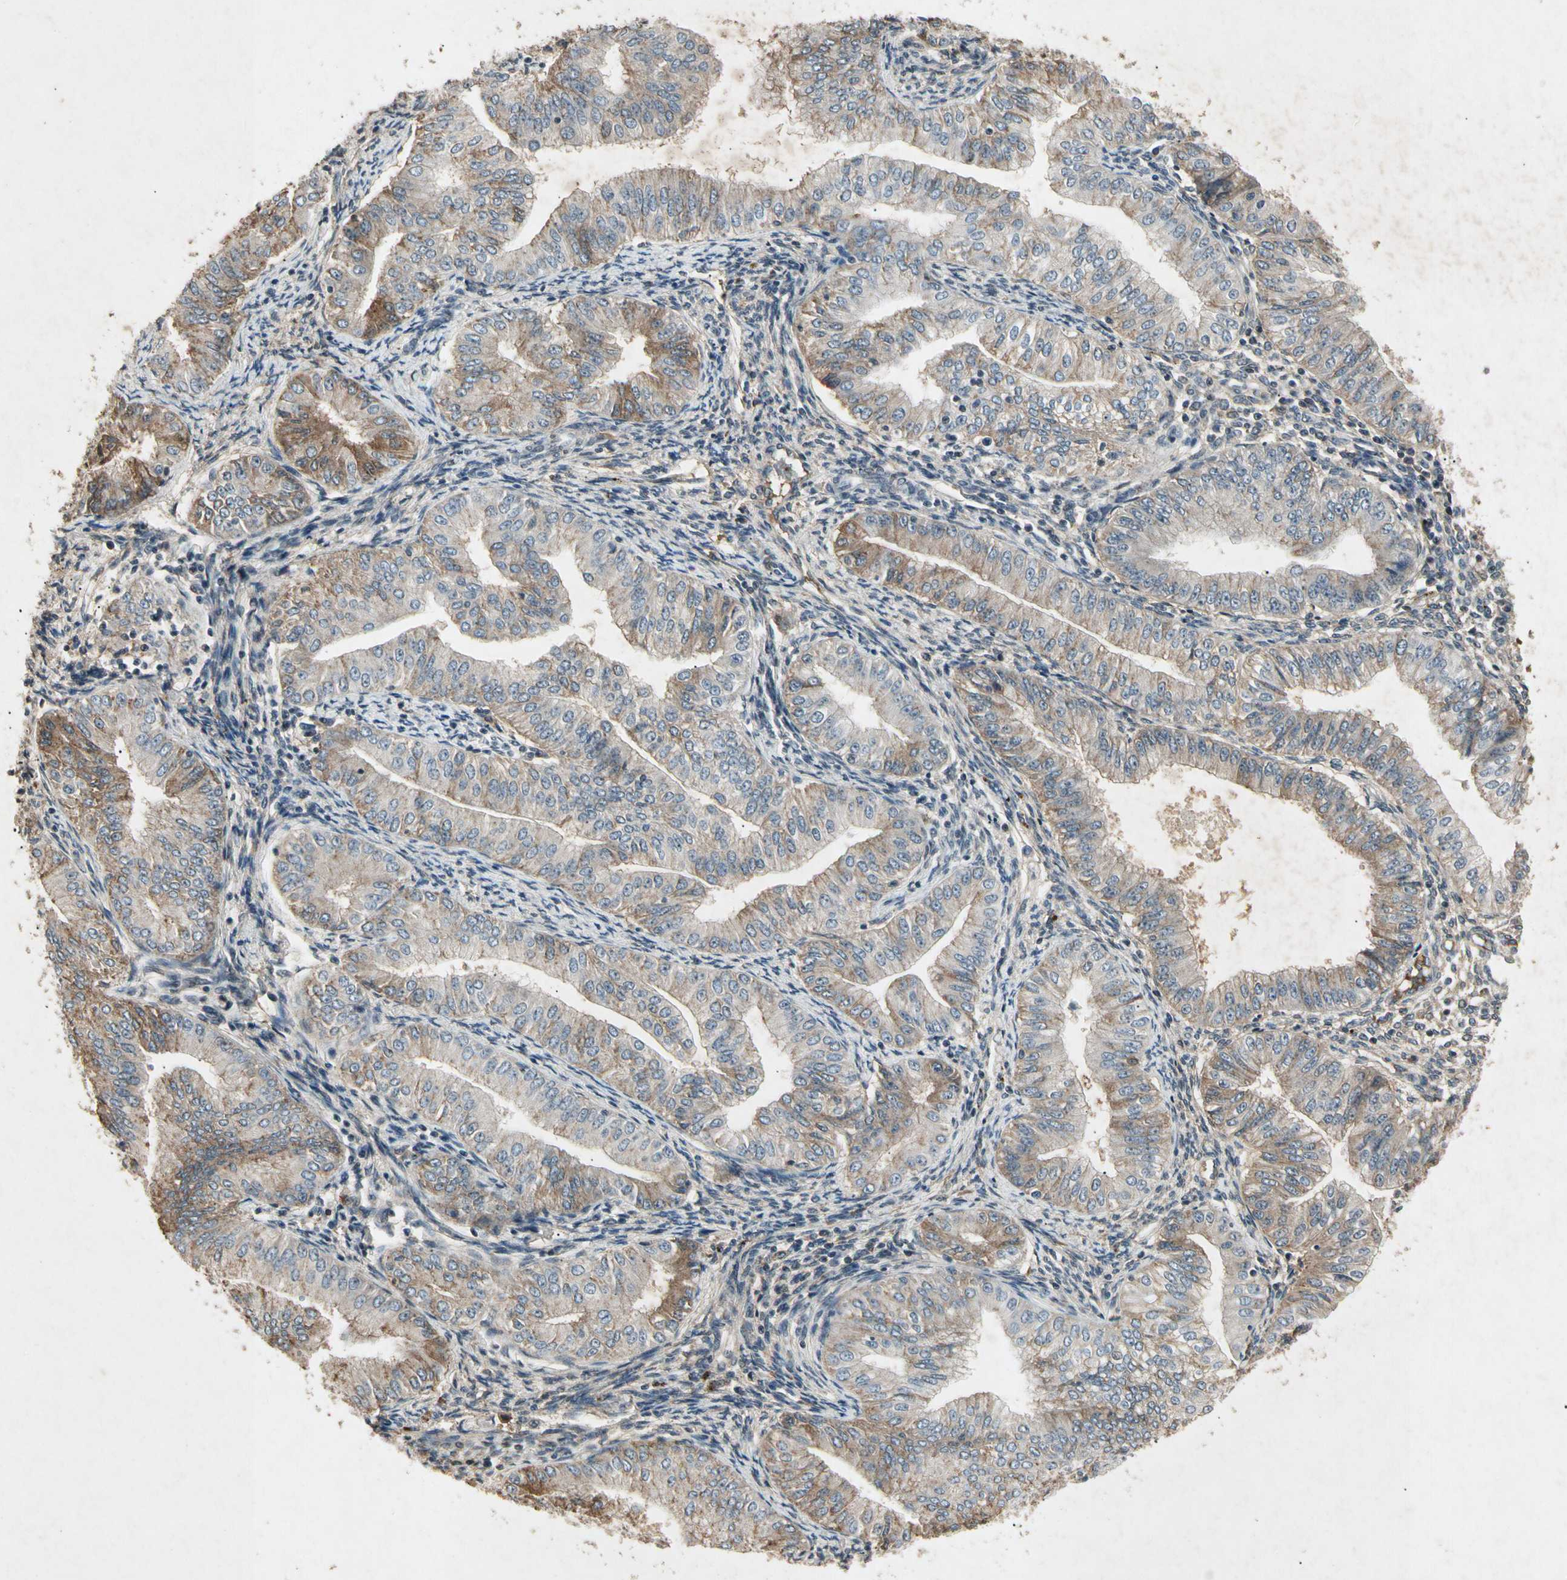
{"staining": {"intensity": "moderate", "quantity": "25%-75%", "location": "cytoplasmic/membranous"}, "tissue": "endometrial cancer", "cell_type": "Tumor cells", "image_type": "cancer", "snomed": [{"axis": "morphology", "description": "Normal tissue, NOS"}, {"axis": "morphology", "description": "Adenocarcinoma, NOS"}, {"axis": "topography", "description": "Endometrium"}], "caption": "Immunohistochemistry (DAB (3,3'-diaminobenzidine)) staining of human endometrial cancer displays moderate cytoplasmic/membranous protein positivity in approximately 25%-75% of tumor cells.", "gene": "CP", "patient": {"sex": "female", "age": 53}}